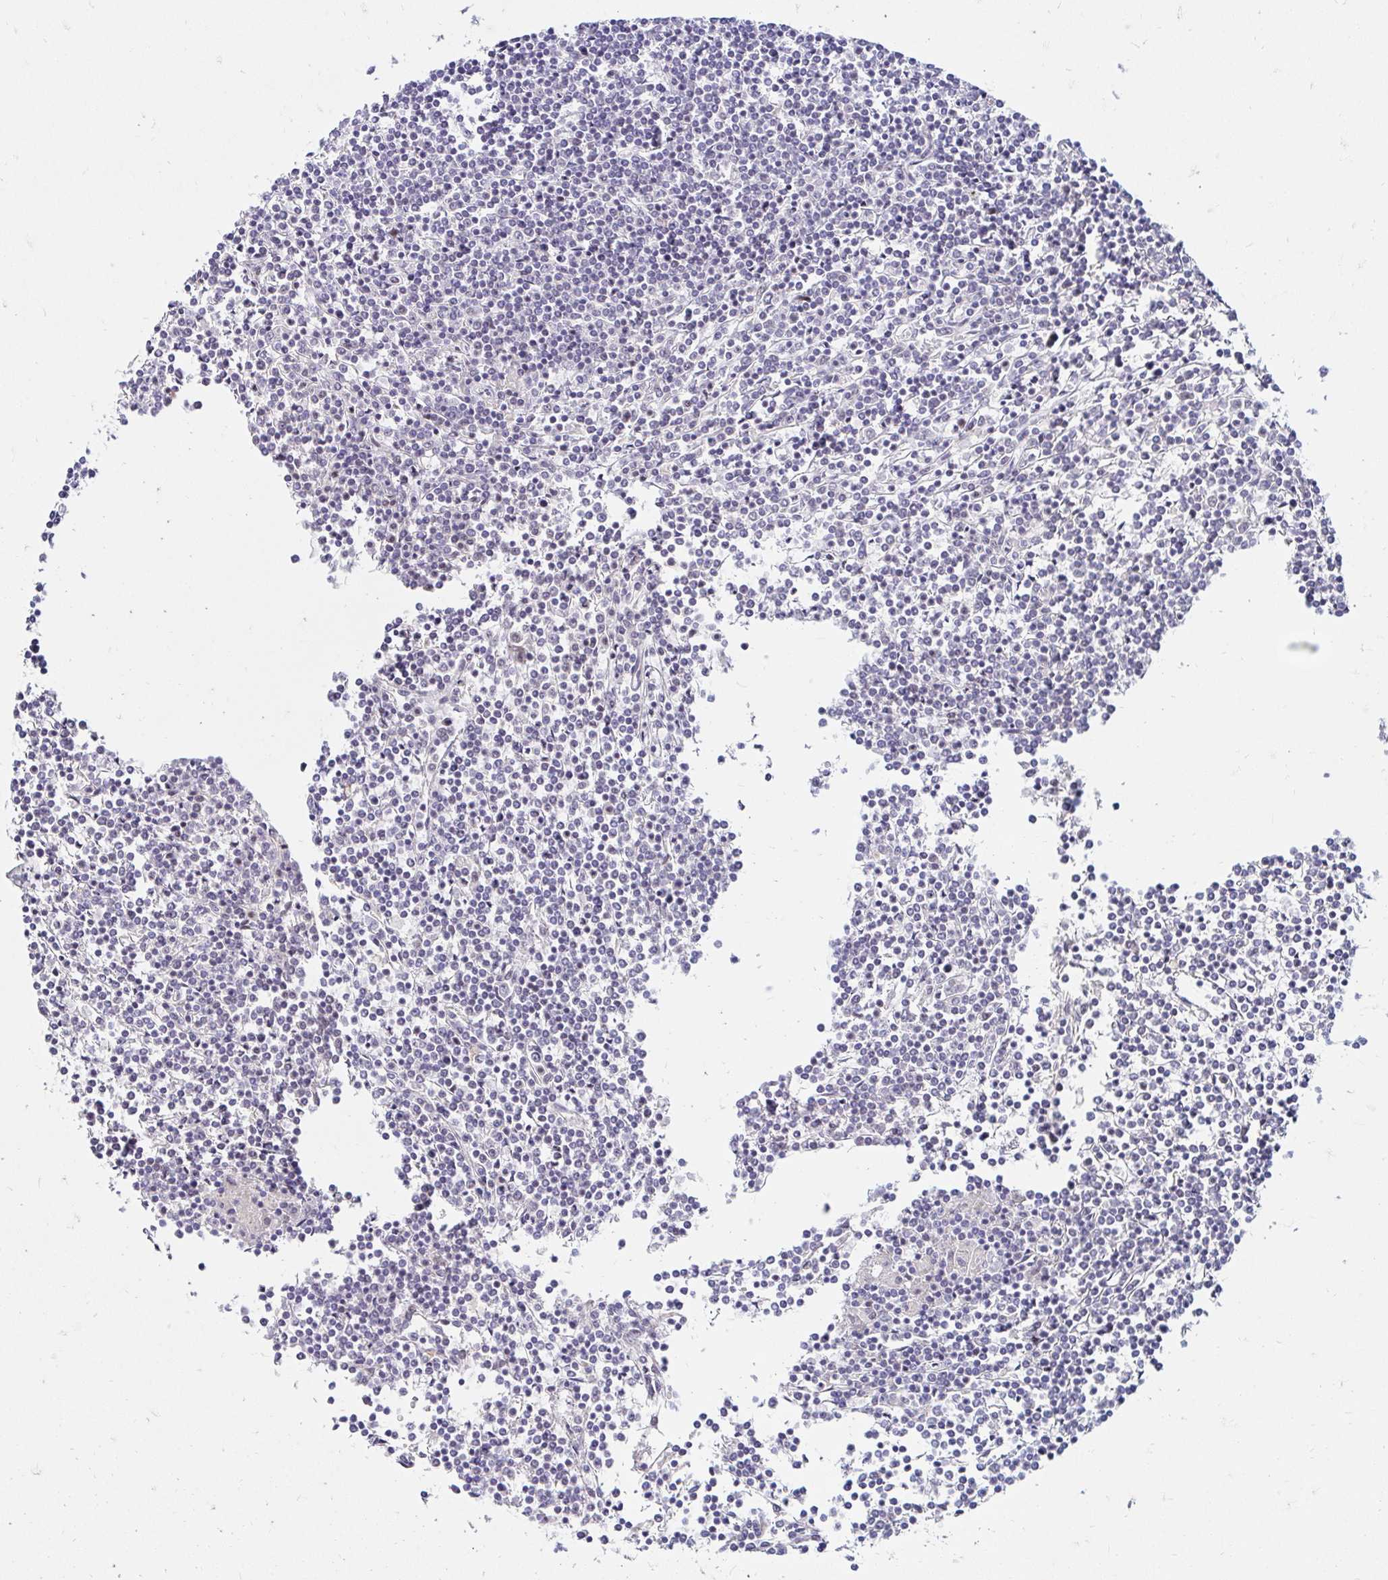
{"staining": {"intensity": "negative", "quantity": "none", "location": "none"}, "tissue": "lymphoma", "cell_type": "Tumor cells", "image_type": "cancer", "snomed": [{"axis": "morphology", "description": "Malignant lymphoma, non-Hodgkin's type, Low grade"}, {"axis": "topography", "description": "Spleen"}], "caption": "IHC of malignant lymphoma, non-Hodgkin's type (low-grade) shows no staining in tumor cells. The staining was performed using DAB (3,3'-diaminobenzidine) to visualize the protein expression in brown, while the nuclei were stained in blue with hematoxylin (Magnification: 20x).", "gene": "GUCY1A1", "patient": {"sex": "female", "age": 19}}